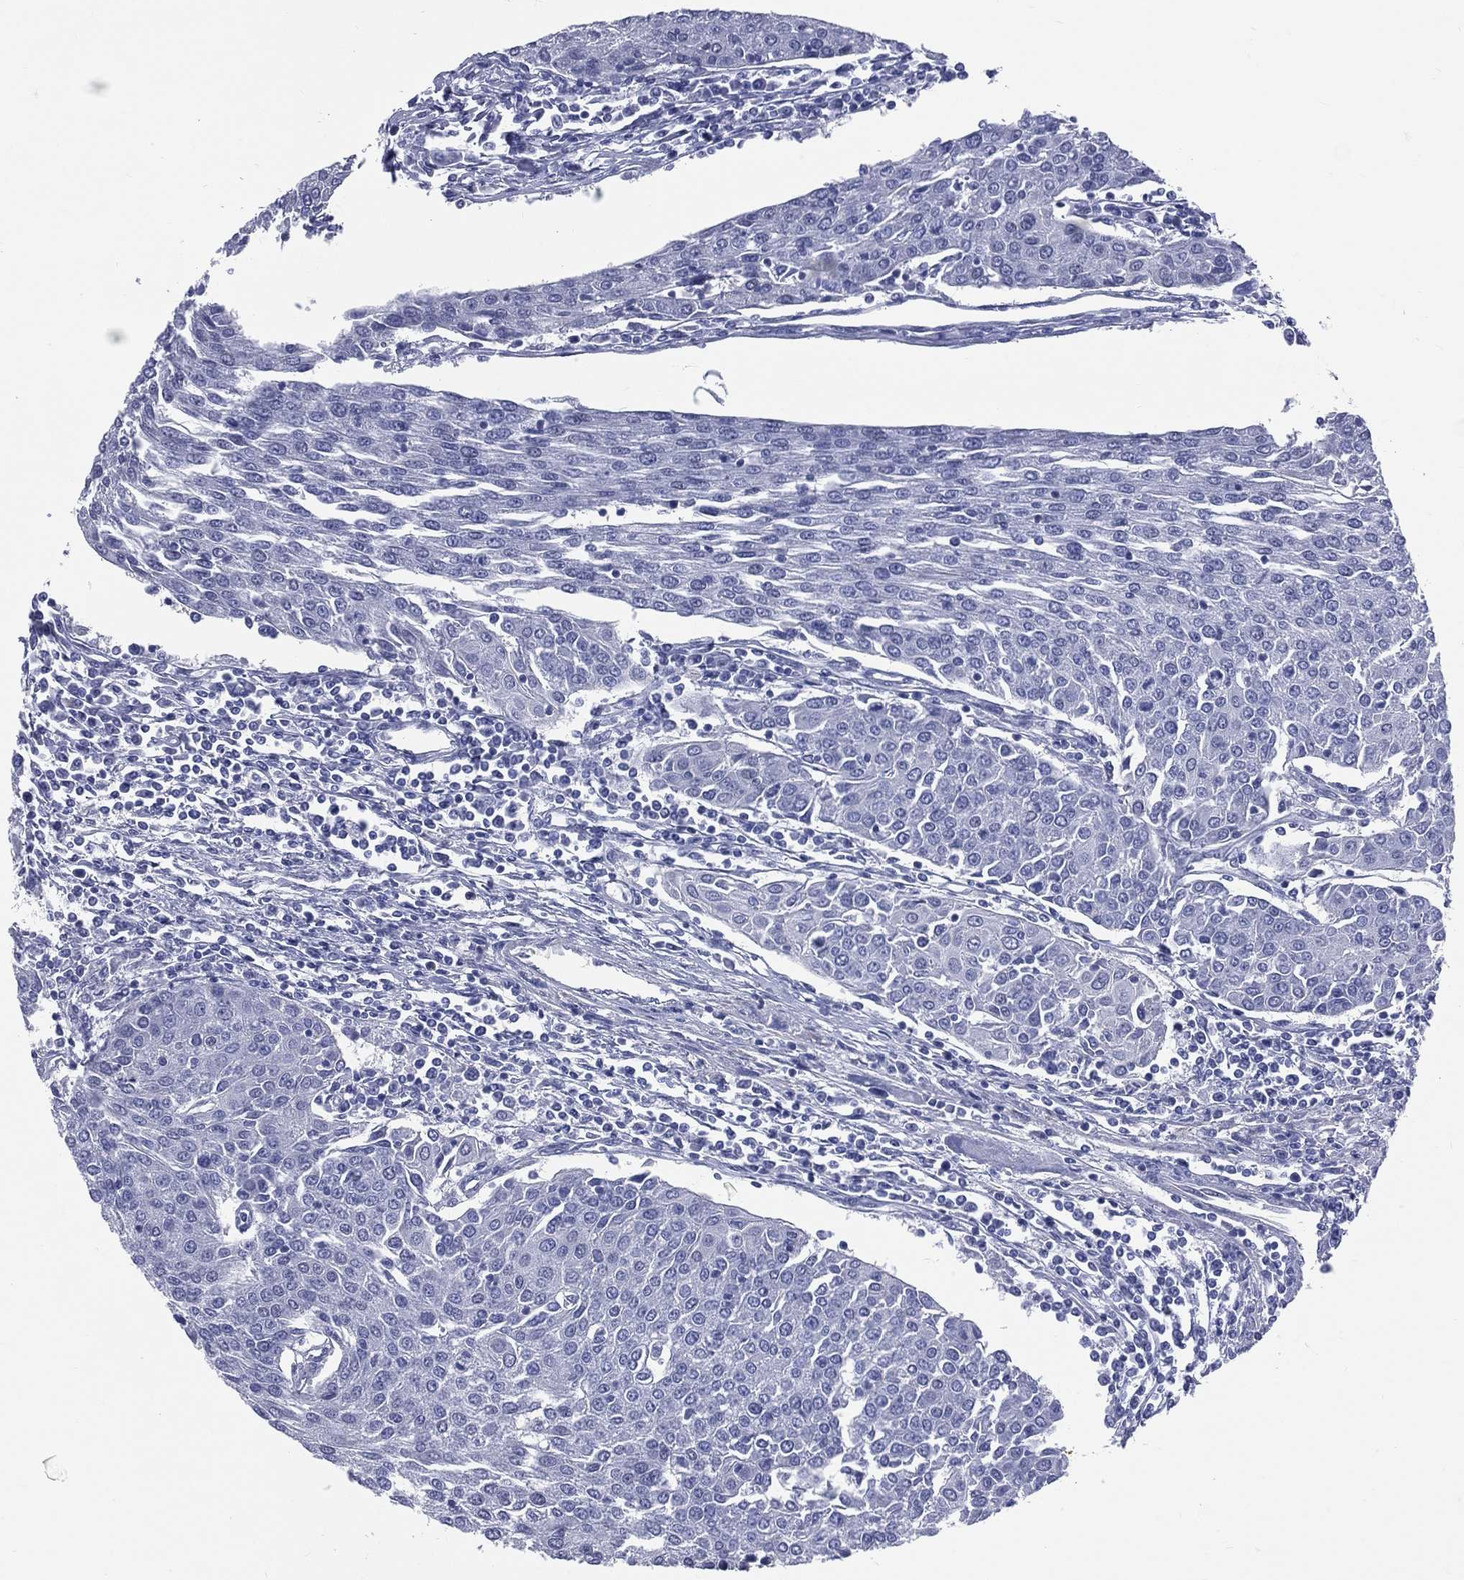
{"staining": {"intensity": "negative", "quantity": "none", "location": "none"}, "tissue": "urothelial cancer", "cell_type": "Tumor cells", "image_type": "cancer", "snomed": [{"axis": "morphology", "description": "Urothelial carcinoma, High grade"}, {"axis": "topography", "description": "Urinary bladder"}], "caption": "Immunohistochemistry photomicrograph of neoplastic tissue: high-grade urothelial carcinoma stained with DAB displays no significant protein expression in tumor cells.", "gene": "MLLT10", "patient": {"sex": "female", "age": 85}}